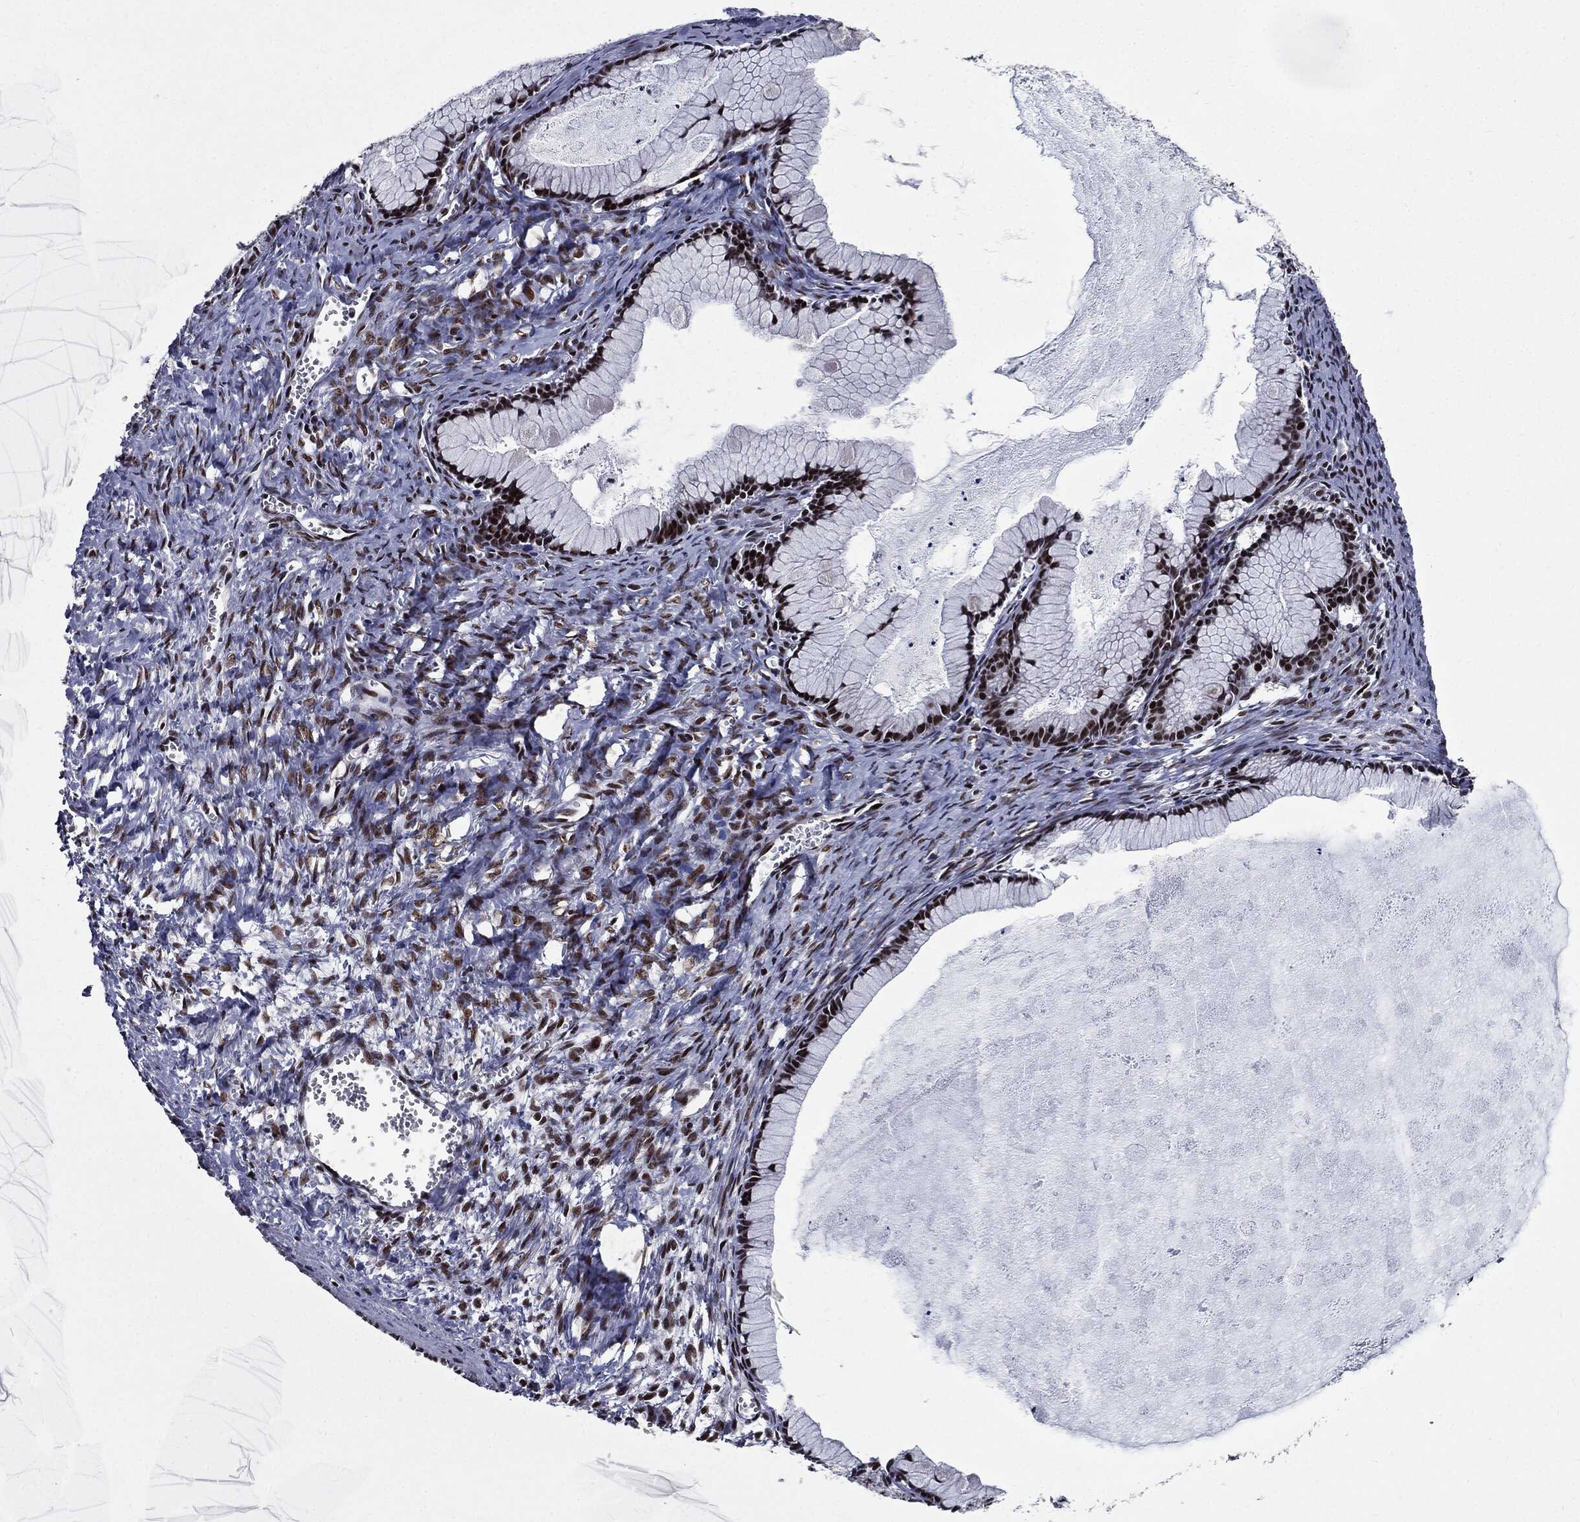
{"staining": {"intensity": "strong", "quantity": ">75%", "location": "nuclear"}, "tissue": "ovarian cancer", "cell_type": "Tumor cells", "image_type": "cancer", "snomed": [{"axis": "morphology", "description": "Cystadenocarcinoma, mucinous, NOS"}, {"axis": "topography", "description": "Ovary"}], "caption": "About >75% of tumor cells in ovarian cancer (mucinous cystadenocarcinoma) display strong nuclear protein staining as visualized by brown immunohistochemical staining.", "gene": "ZFP91", "patient": {"sex": "female", "age": 41}}